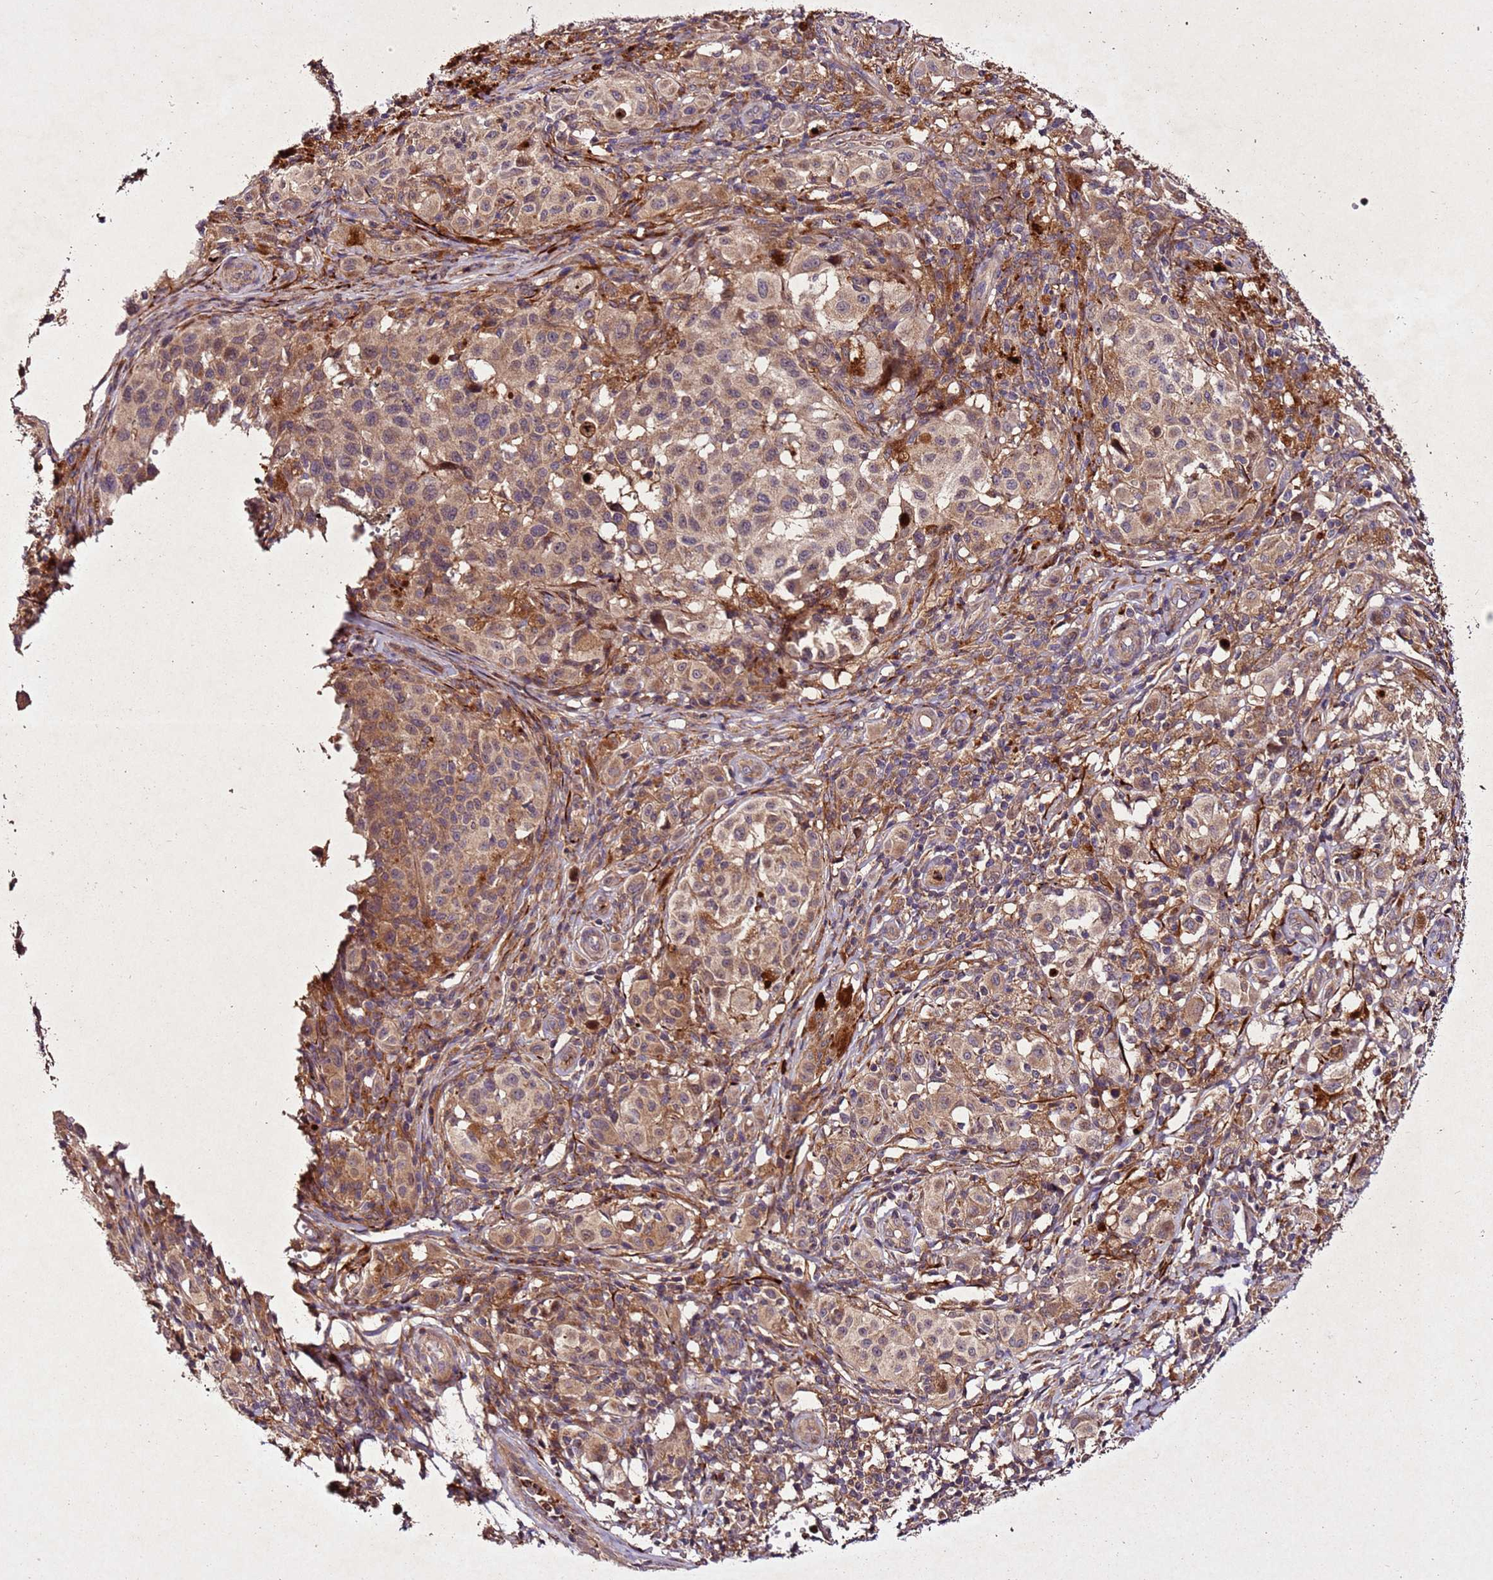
{"staining": {"intensity": "weak", "quantity": ">75%", "location": "cytoplasmic/membranous"}, "tissue": "melanoma", "cell_type": "Tumor cells", "image_type": "cancer", "snomed": [{"axis": "morphology", "description": "Malignant melanoma, NOS"}, {"axis": "topography", "description": "Skin"}], "caption": "An image of human malignant melanoma stained for a protein demonstrates weak cytoplasmic/membranous brown staining in tumor cells.", "gene": "PTMA", "patient": {"sex": "male", "age": 68}}